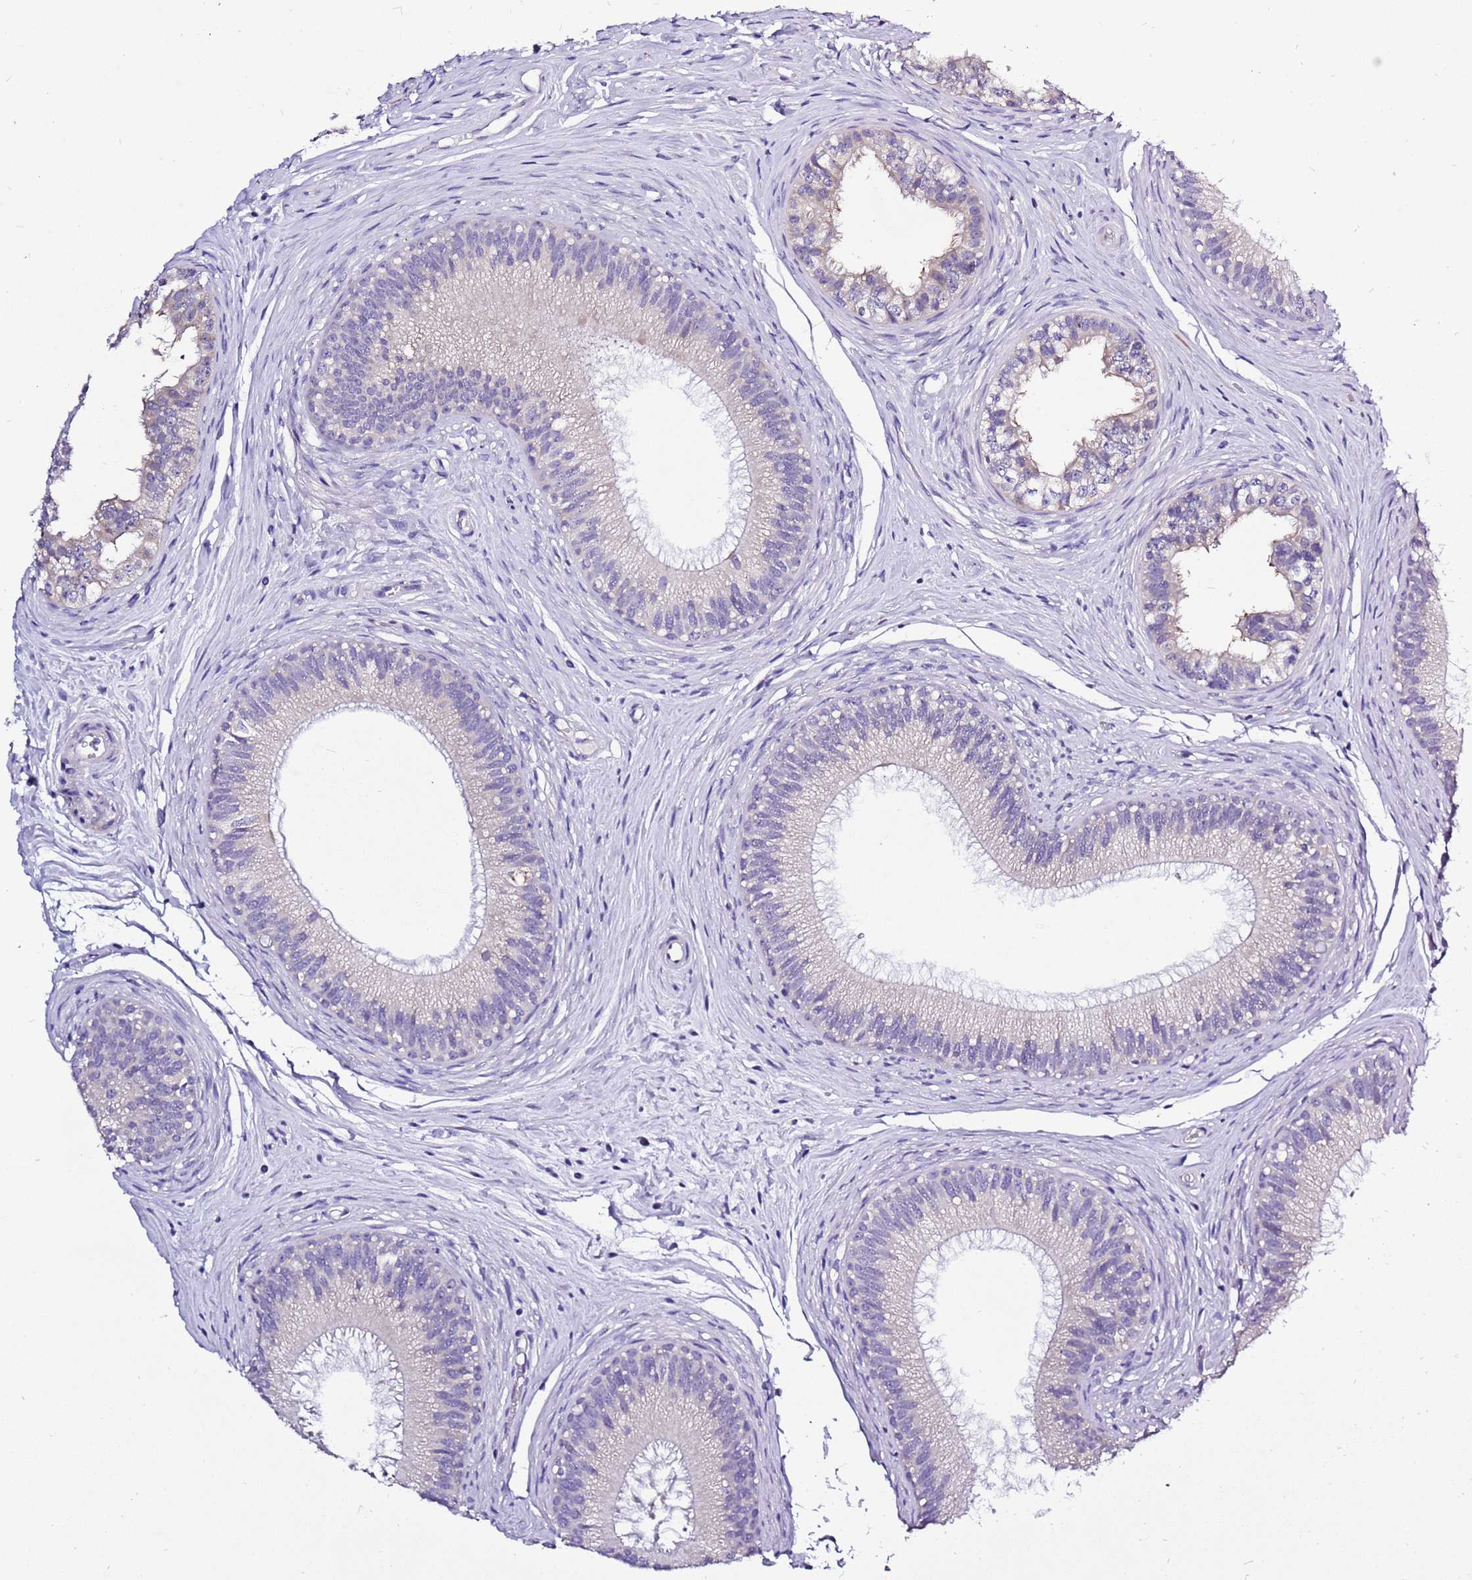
{"staining": {"intensity": "negative", "quantity": "none", "location": "none"}, "tissue": "epididymis", "cell_type": "Glandular cells", "image_type": "normal", "snomed": [{"axis": "morphology", "description": "Normal tissue, NOS"}, {"axis": "topography", "description": "Epididymis"}], "caption": "High power microscopy image of an IHC image of normal epididymis, revealing no significant expression in glandular cells. (DAB immunohistochemistry (IHC) visualized using brightfield microscopy, high magnification).", "gene": "GLCE", "patient": {"sex": "male", "age": 27}}